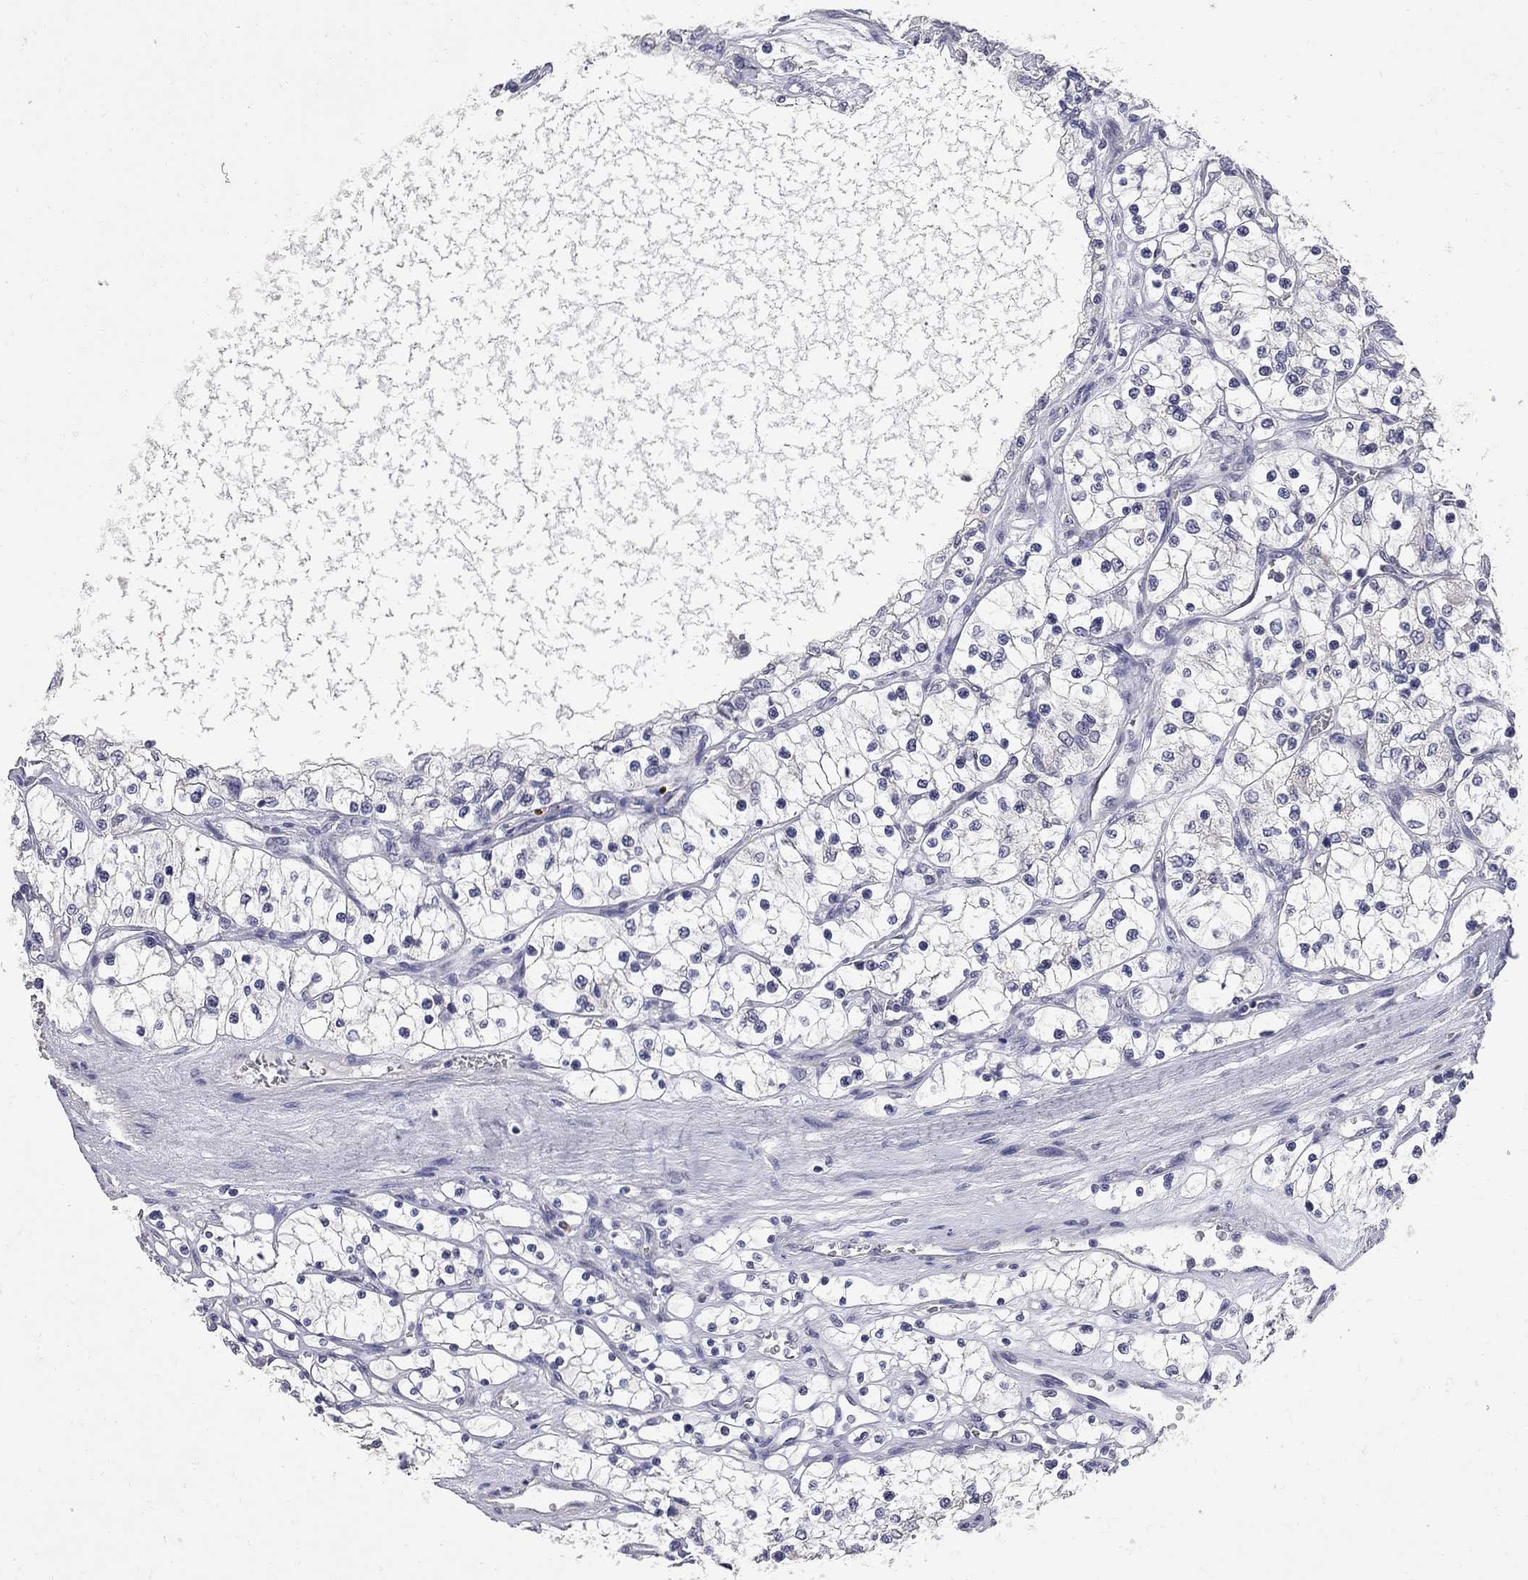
{"staining": {"intensity": "negative", "quantity": "none", "location": "none"}, "tissue": "renal cancer", "cell_type": "Tumor cells", "image_type": "cancer", "snomed": [{"axis": "morphology", "description": "Adenocarcinoma, NOS"}, {"axis": "topography", "description": "Kidney"}], "caption": "Immunohistochemical staining of human renal adenocarcinoma shows no significant staining in tumor cells.", "gene": "NOS2", "patient": {"sex": "female", "age": 69}}